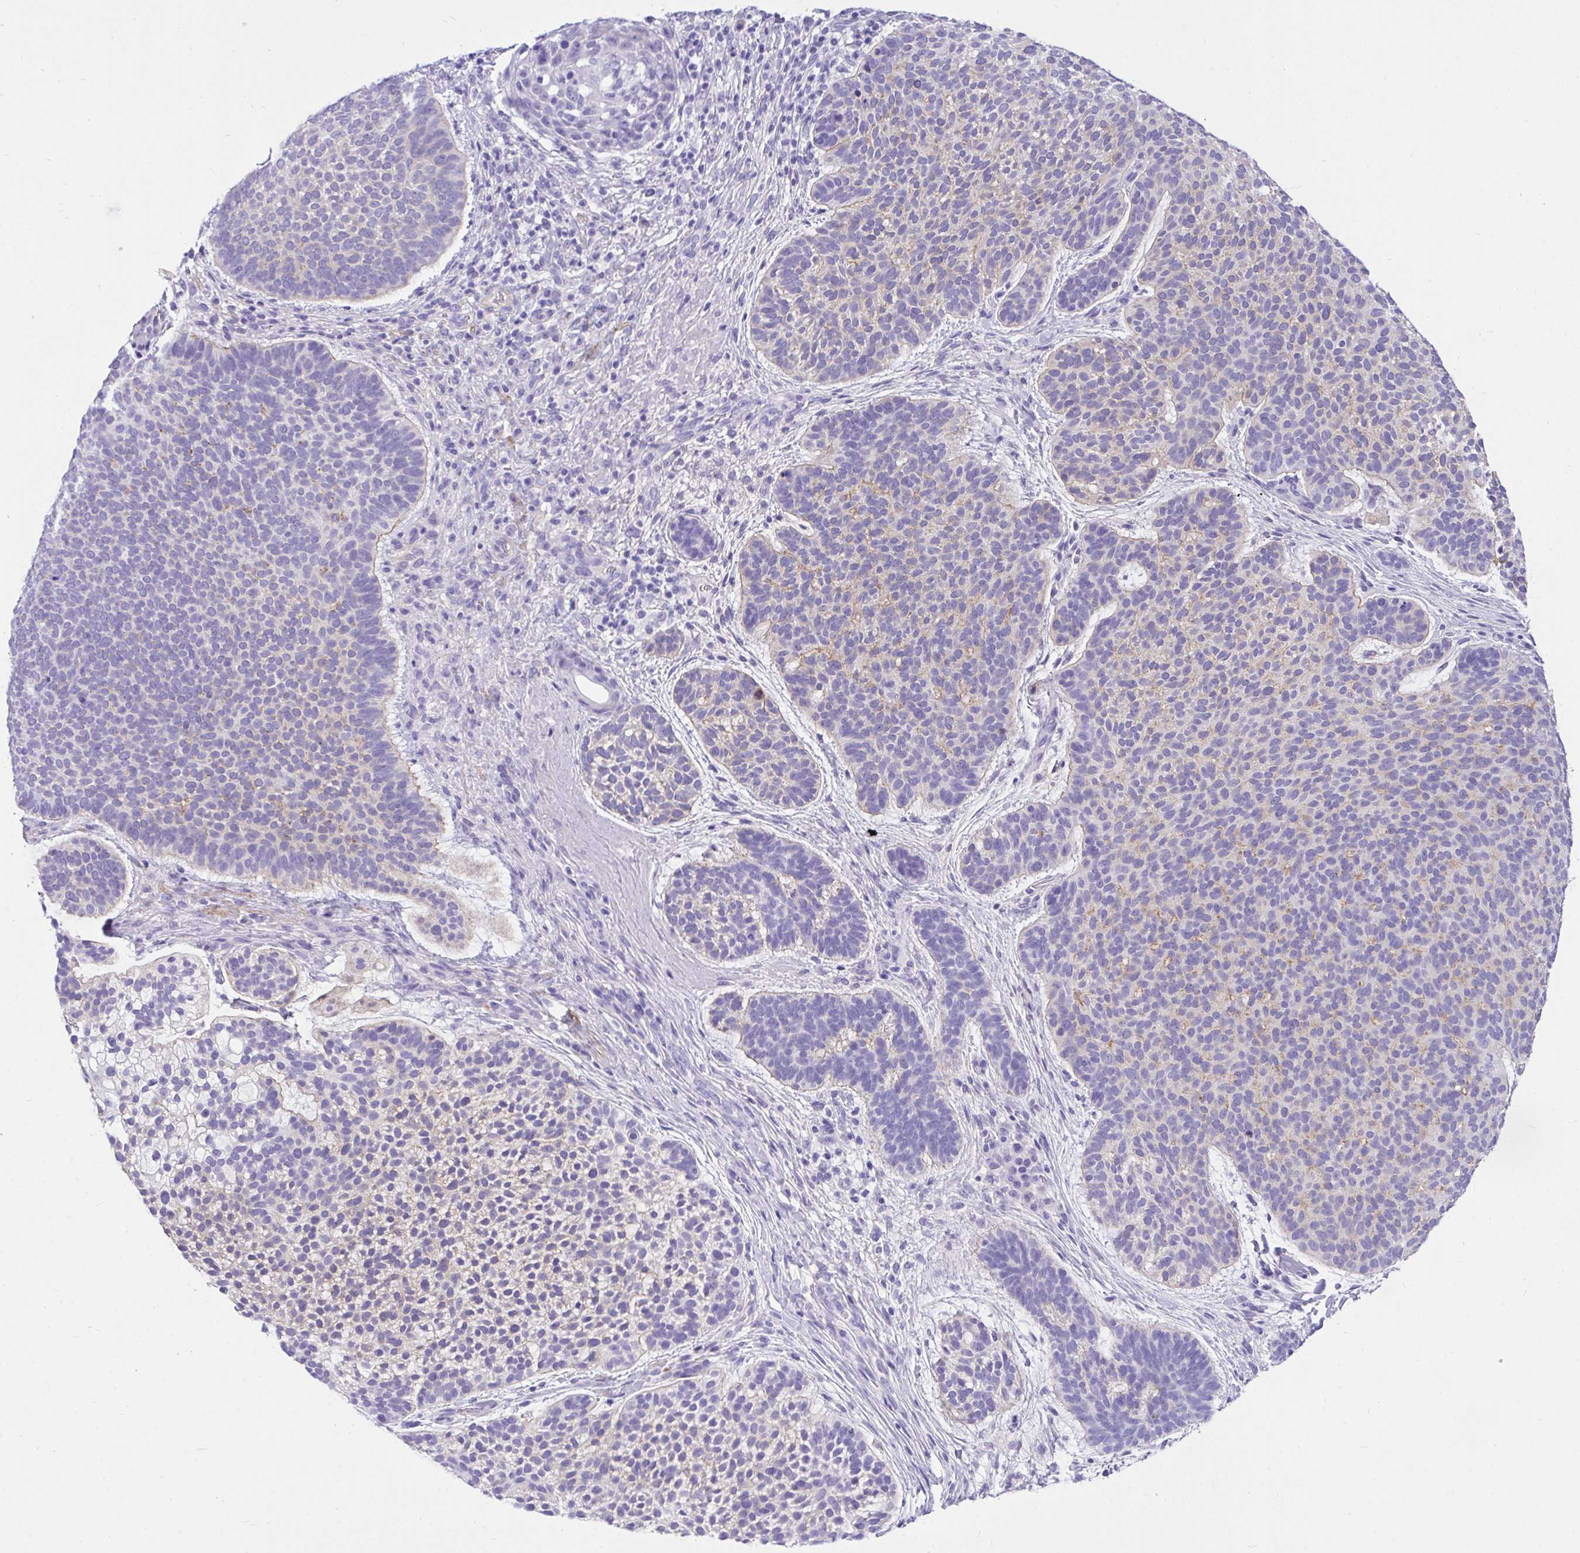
{"staining": {"intensity": "negative", "quantity": "none", "location": "none"}, "tissue": "skin cancer", "cell_type": "Tumor cells", "image_type": "cancer", "snomed": [{"axis": "morphology", "description": "Basal cell carcinoma"}, {"axis": "topography", "description": "Skin"}, {"axis": "topography", "description": "Skin of face"}], "caption": "The image reveals no significant staining in tumor cells of basal cell carcinoma (skin).", "gene": "TLN2", "patient": {"sex": "male", "age": 73}}